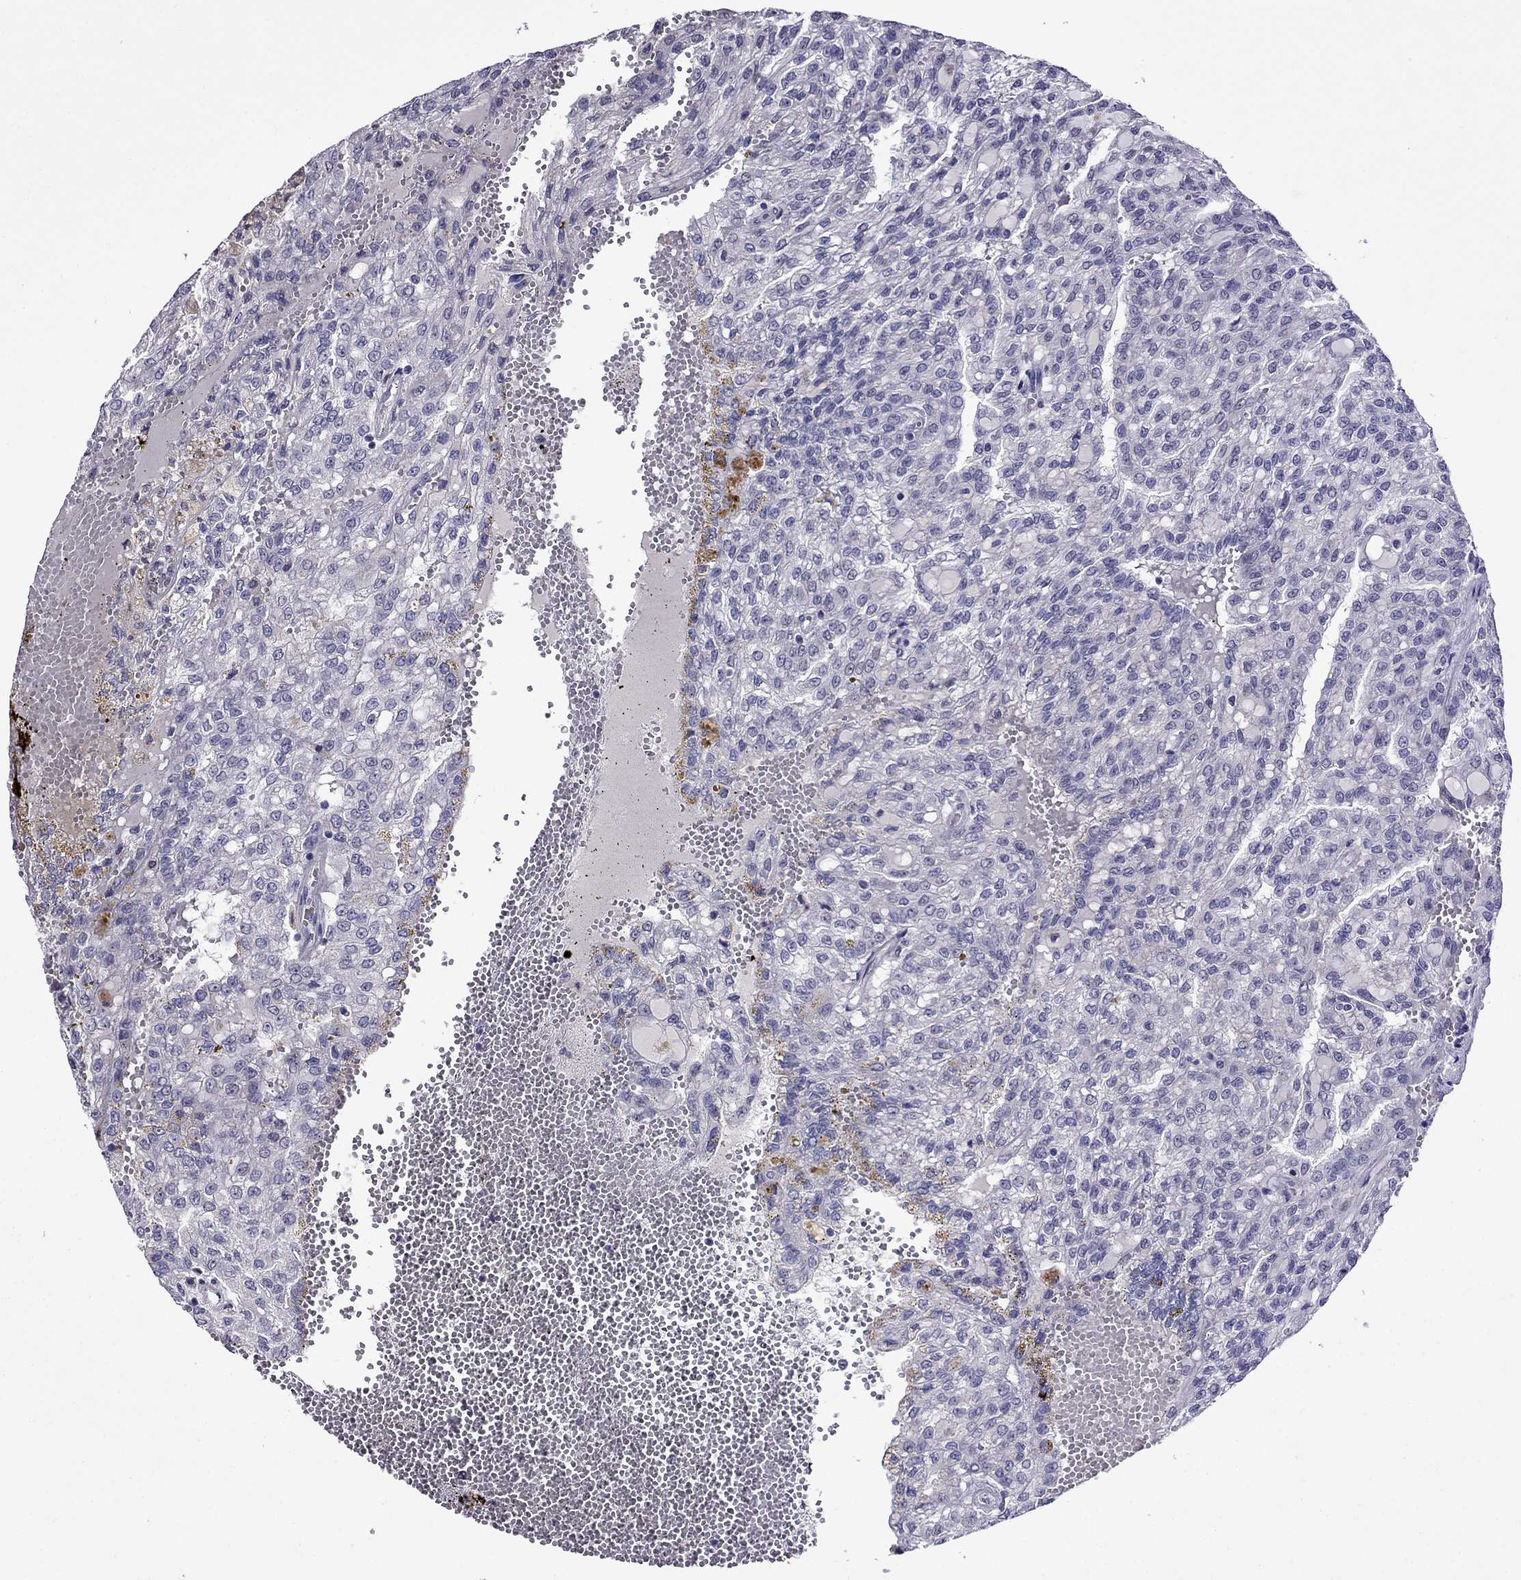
{"staining": {"intensity": "negative", "quantity": "none", "location": "none"}, "tissue": "renal cancer", "cell_type": "Tumor cells", "image_type": "cancer", "snomed": [{"axis": "morphology", "description": "Adenocarcinoma, NOS"}, {"axis": "topography", "description": "Kidney"}], "caption": "High power microscopy image of an immunohistochemistry (IHC) image of renal cancer, revealing no significant positivity in tumor cells.", "gene": "SPTBN4", "patient": {"sex": "male", "age": 63}}